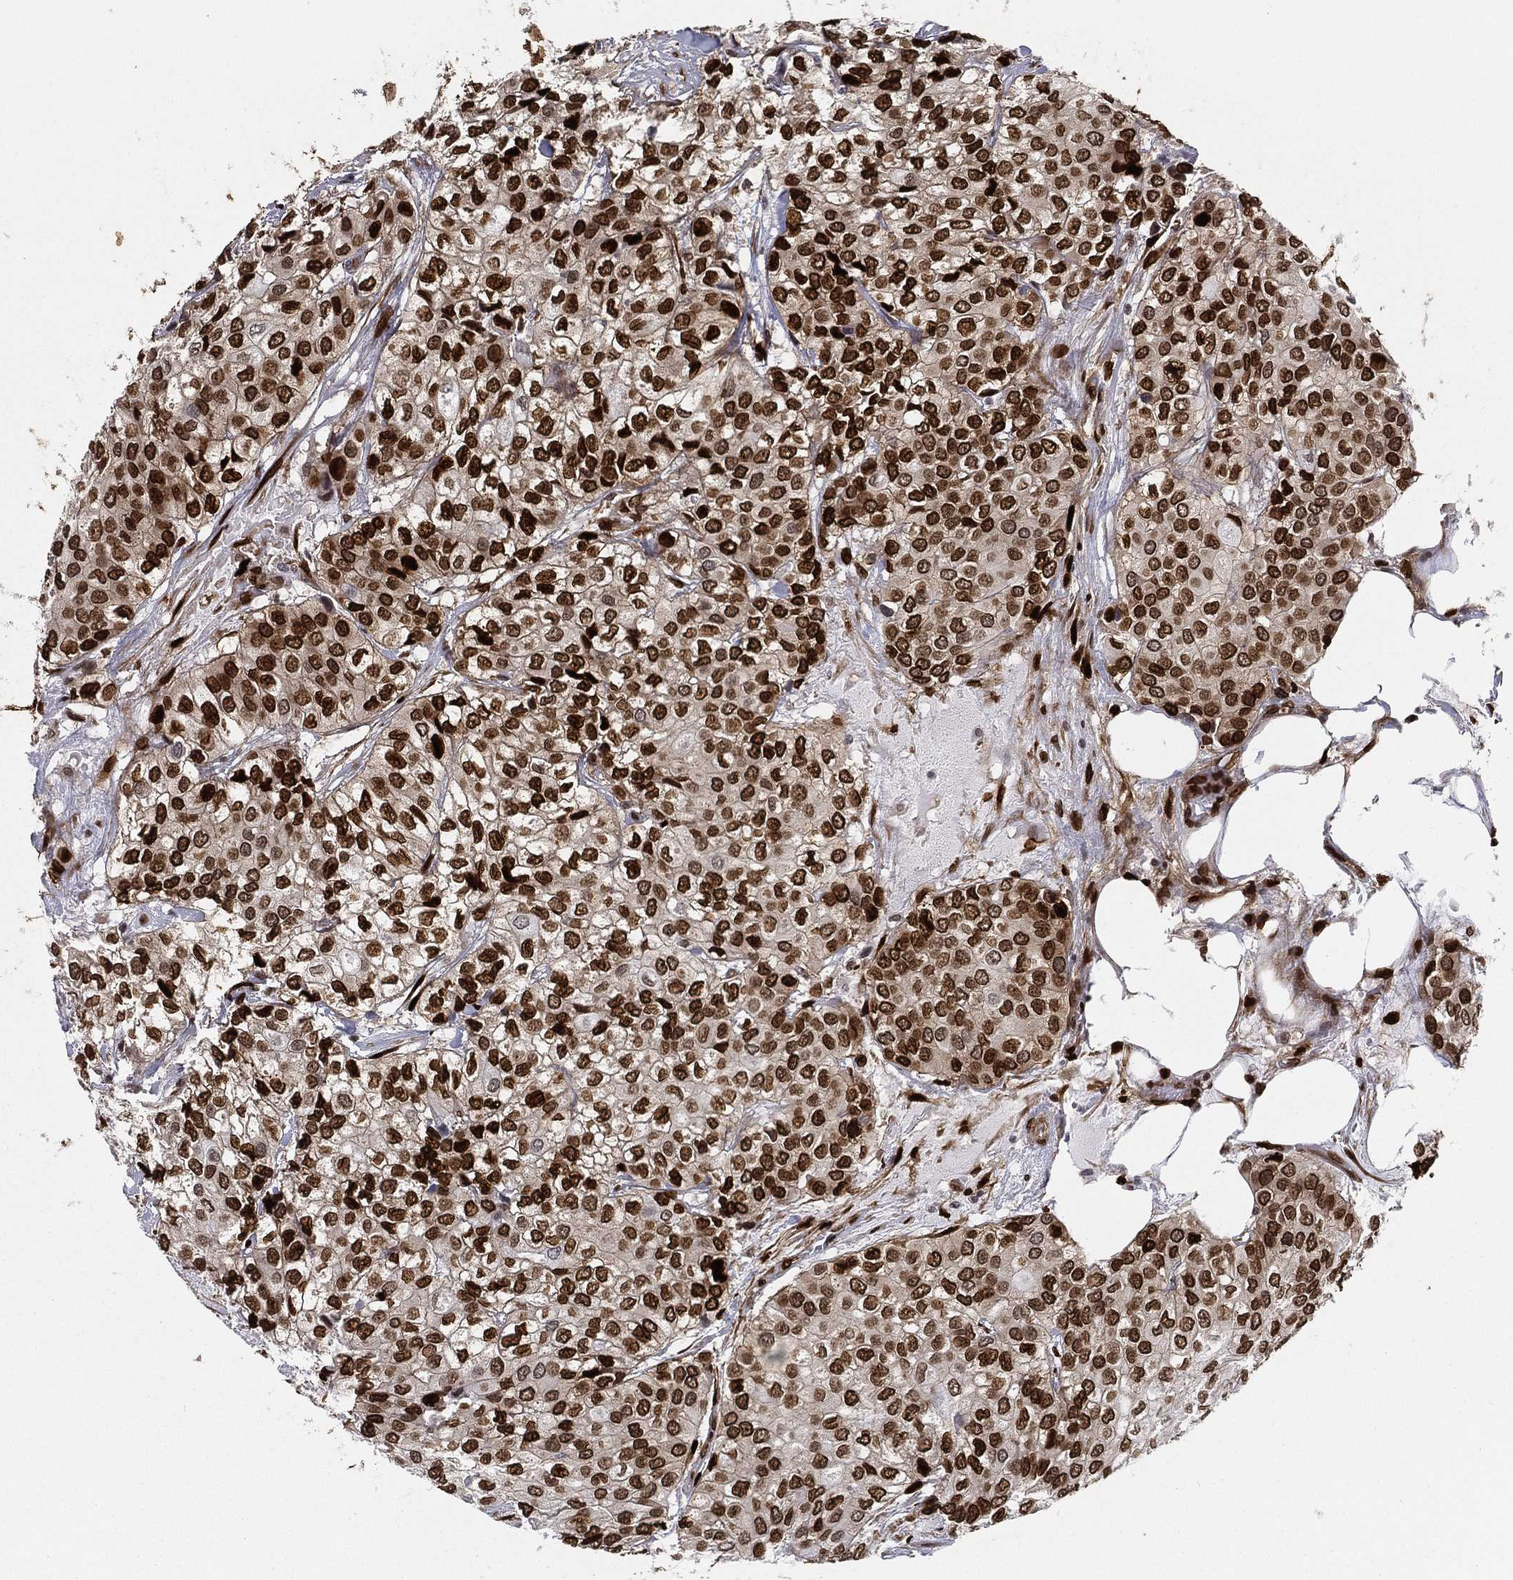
{"staining": {"intensity": "strong", "quantity": ">75%", "location": "nuclear"}, "tissue": "urothelial cancer", "cell_type": "Tumor cells", "image_type": "cancer", "snomed": [{"axis": "morphology", "description": "Urothelial carcinoma, High grade"}, {"axis": "topography", "description": "Urinary bladder"}], "caption": "About >75% of tumor cells in high-grade urothelial carcinoma demonstrate strong nuclear protein expression as visualized by brown immunohistochemical staining.", "gene": "LMNB1", "patient": {"sex": "male", "age": 73}}